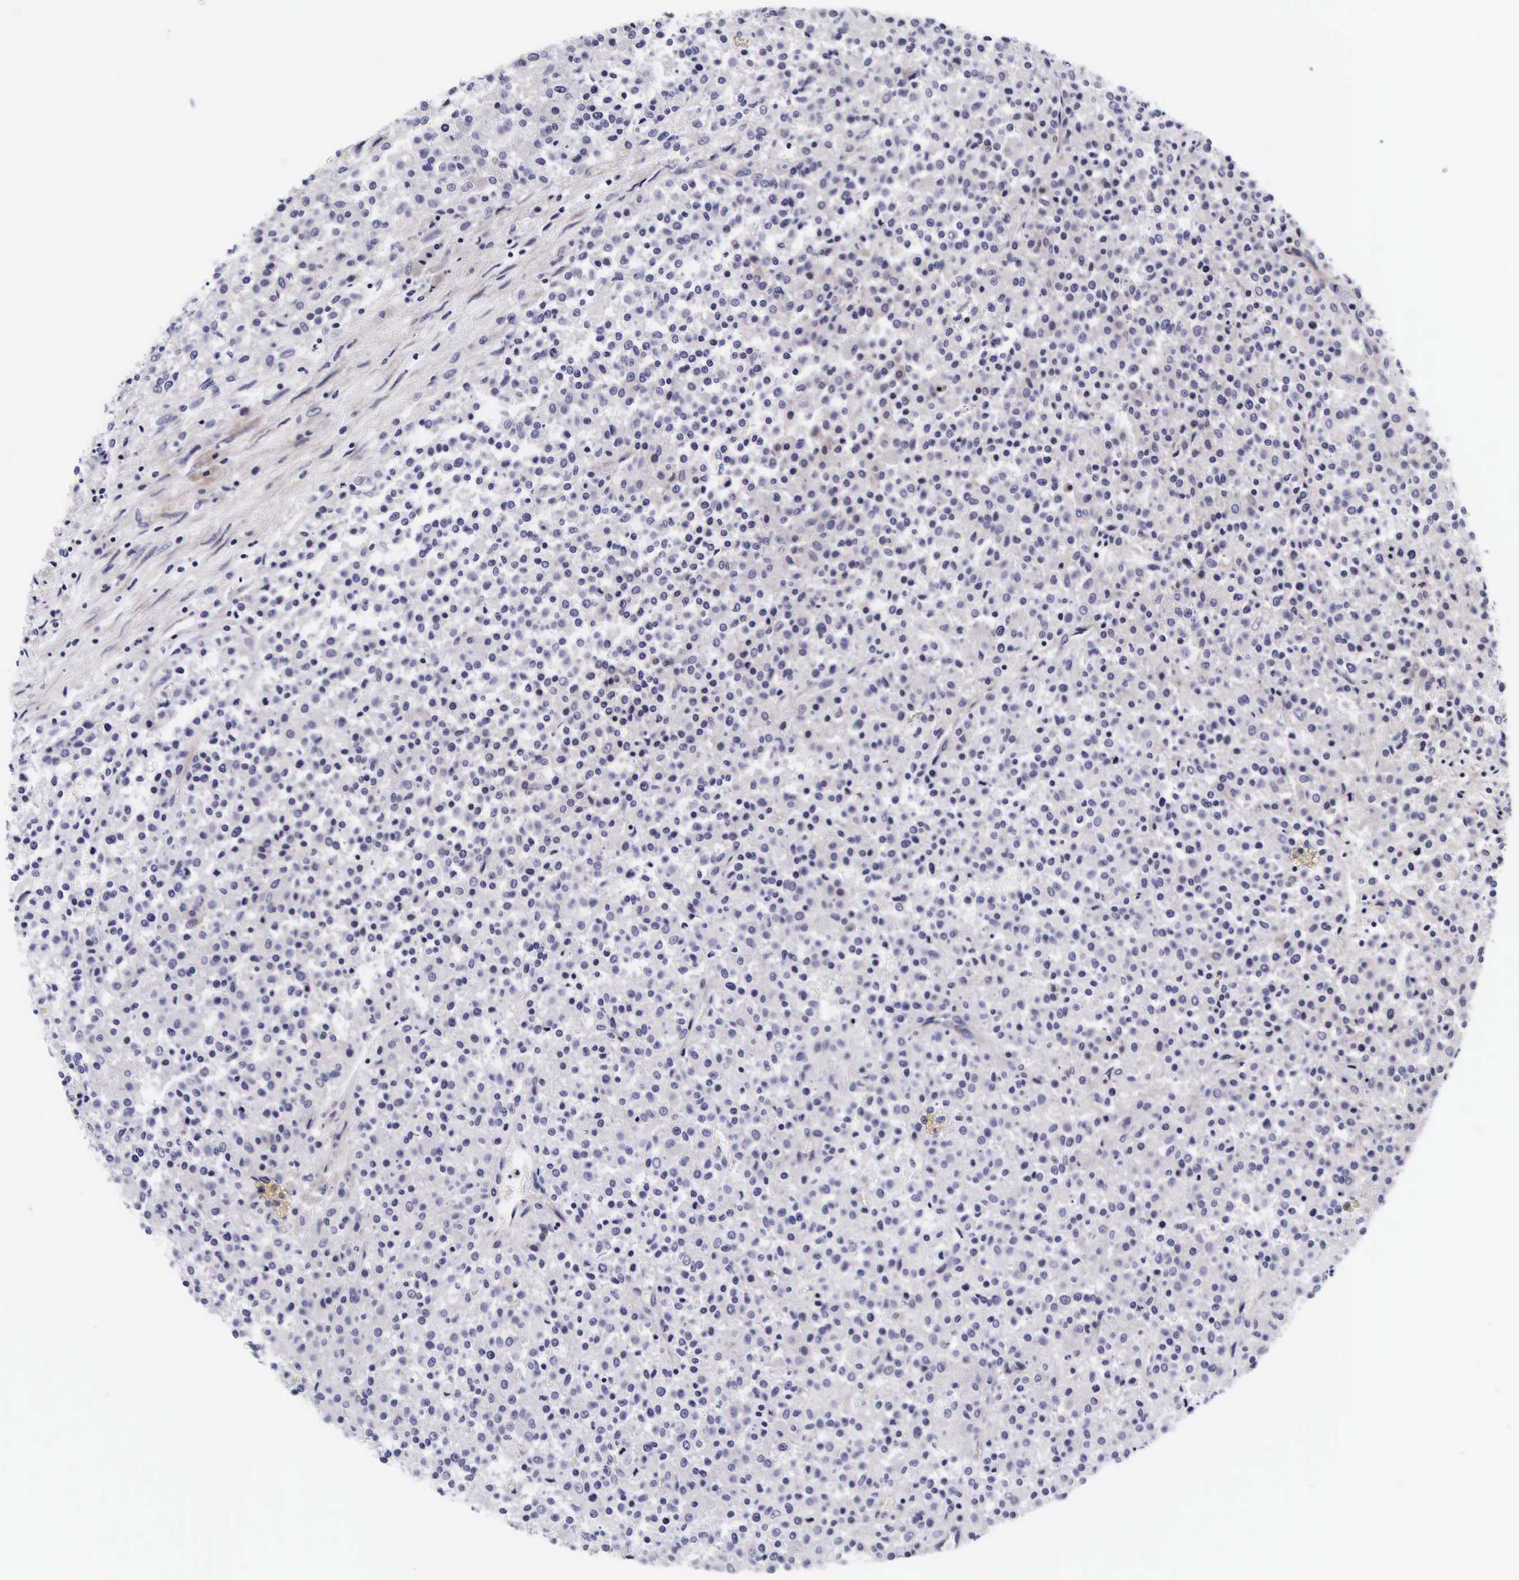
{"staining": {"intensity": "negative", "quantity": "none", "location": "none"}, "tissue": "testis cancer", "cell_type": "Tumor cells", "image_type": "cancer", "snomed": [{"axis": "morphology", "description": "Seminoma, NOS"}, {"axis": "topography", "description": "Testis"}], "caption": "Micrograph shows no significant protein staining in tumor cells of testis cancer (seminoma).", "gene": "UPRT", "patient": {"sex": "male", "age": 59}}